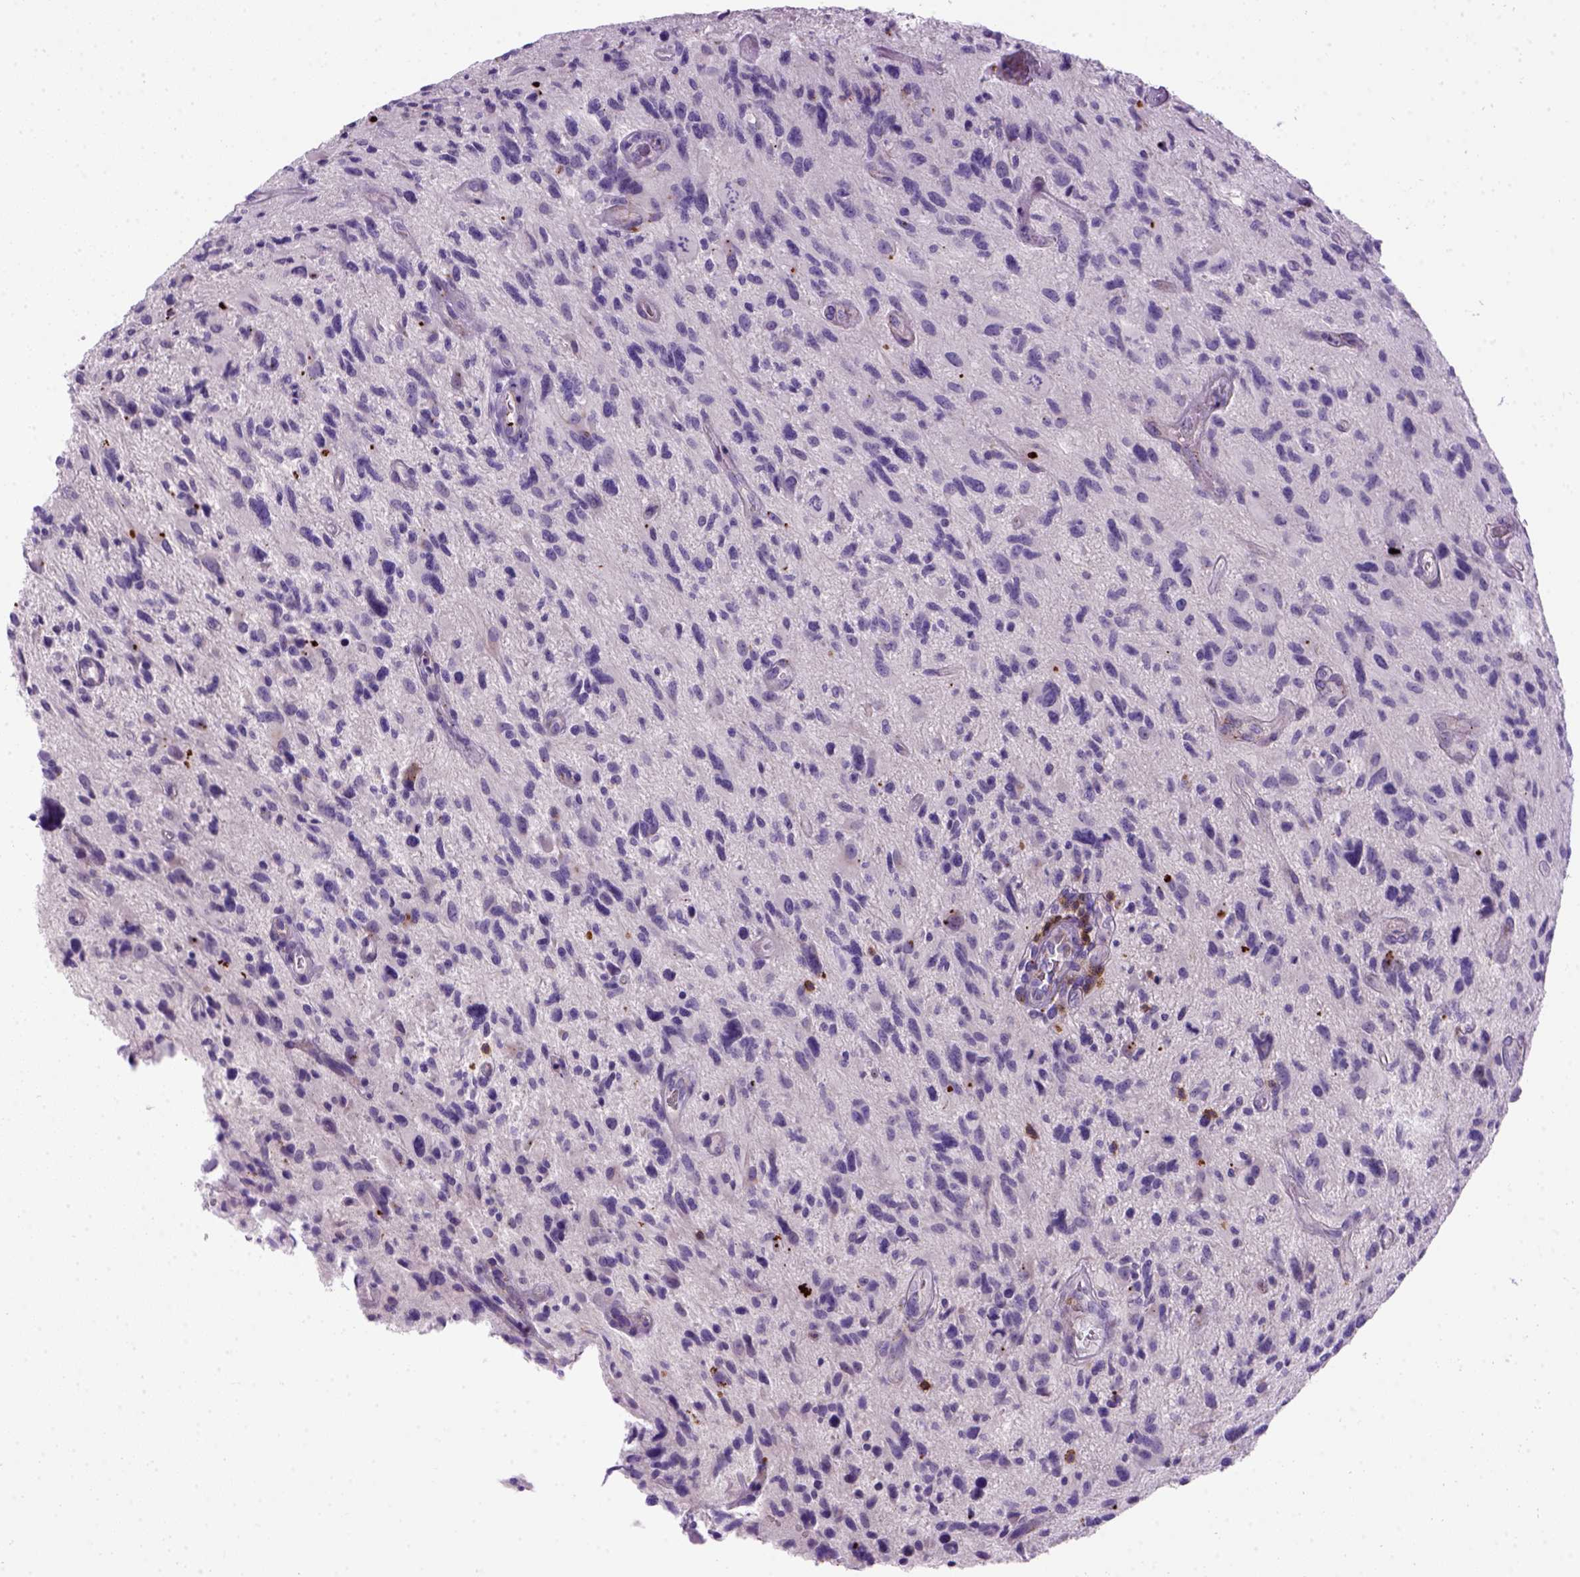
{"staining": {"intensity": "negative", "quantity": "none", "location": "none"}, "tissue": "glioma", "cell_type": "Tumor cells", "image_type": "cancer", "snomed": [{"axis": "morphology", "description": "Glioma, malignant, NOS"}, {"axis": "morphology", "description": "Glioma, malignant, High grade"}, {"axis": "topography", "description": "Brain"}], "caption": "High power microscopy micrograph of an immunohistochemistry micrograph of malignant glioma (high-grade), revealing no significant expression in tumor cells.", "gene": "CD3E", "patient": {"sex": "female", "age": 71}}